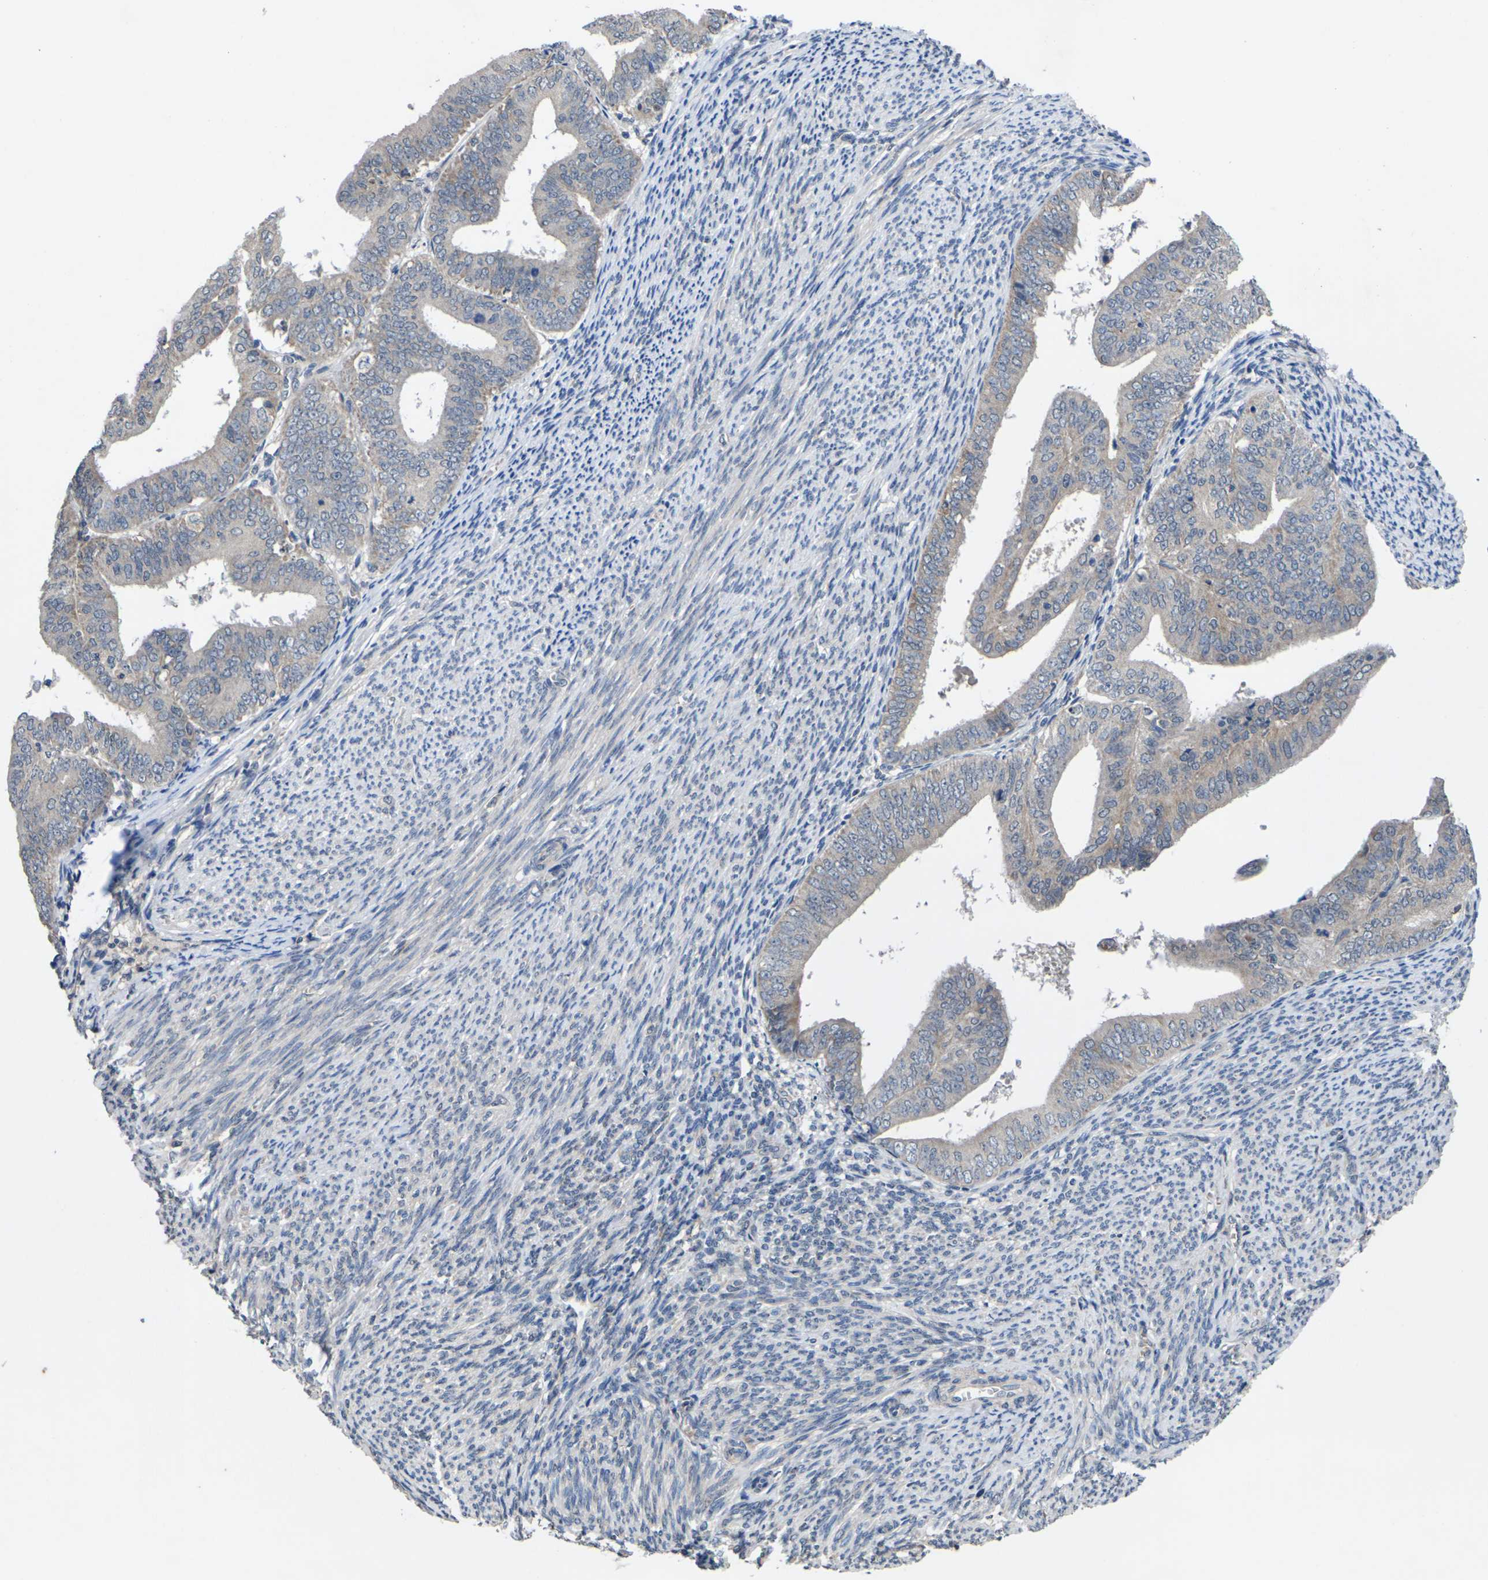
{"staining": {"intensity": "negative", "quantity": "none", "location": "none"}, "tissue": "endometrial cancer", "cell_type": "Tumor cells", "image_type": "cancer", "snomed": [{"axis": "morphology", "description": "Adenocarcinoma, NOS"}, {"axis": "topography", "description": "Endometrium"}], "caption": "The histopathology image demonstrates no staining of tumor cells in endometrial cancer (adenocarcinoma).", "gene": "SLC2A2", "patient": {"sex": "female", "age": 63}}